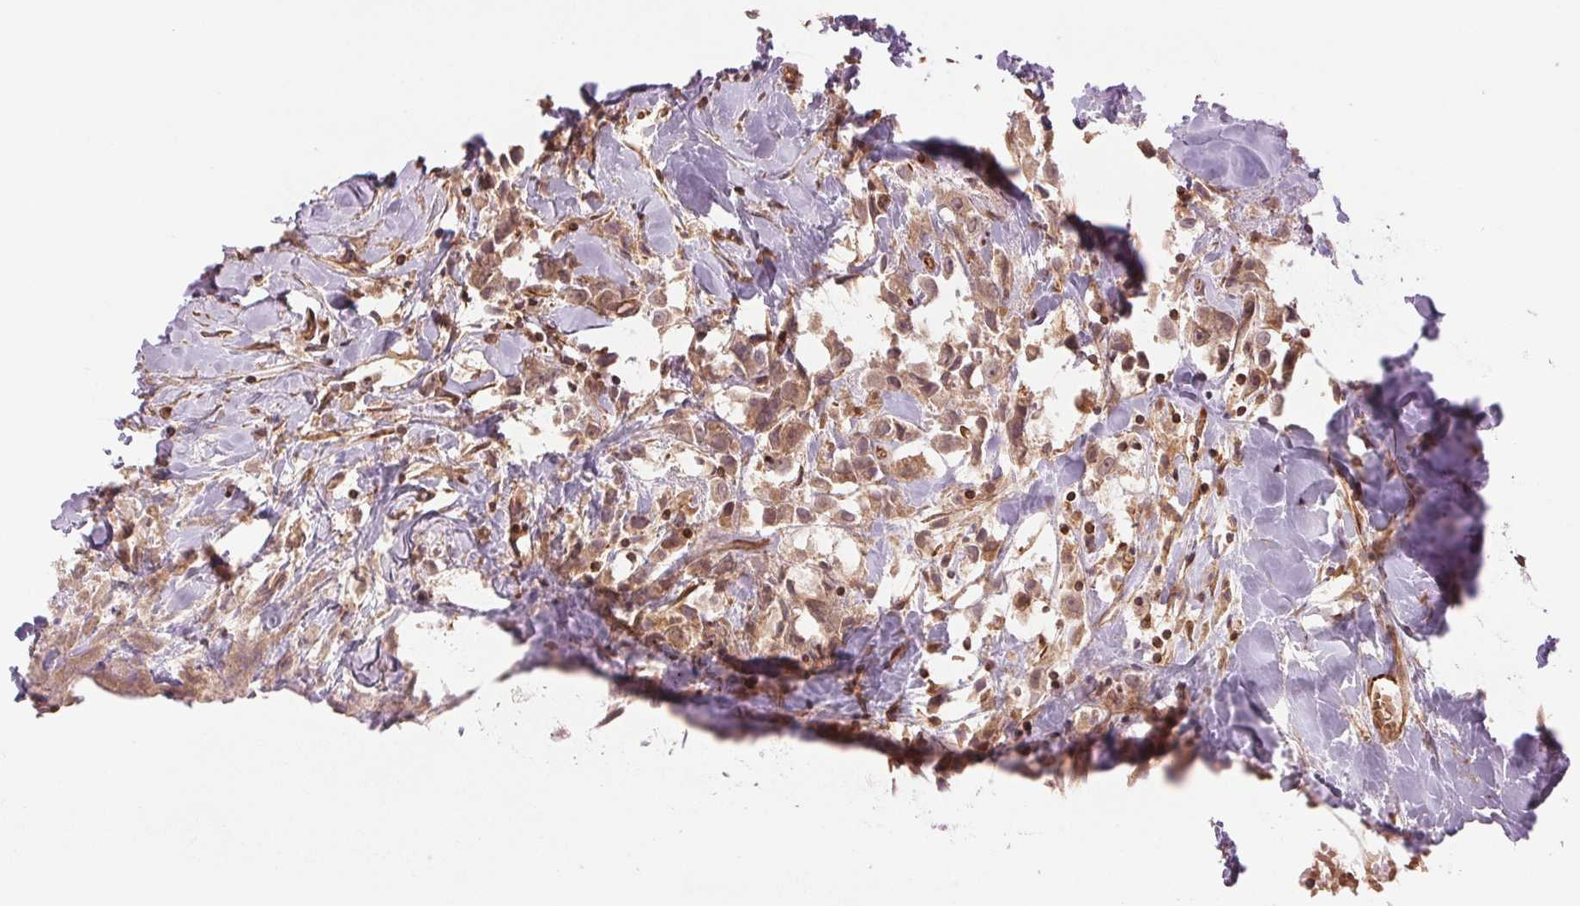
{"staining": {"intensity": "moderate", "quantity": ">75%", "location": "cytoplasmic/membranous"}, "tissue": "breast cancer", "cell_type": "Tumor cells", "image_type": "cancer", "snomed": [{"axis": "morphology", "description": "Duct carcinoma"}, {"axis": "topography", "description": "Breast"}], "caption": "IHC (DAB (3,3'-diaminobenzidine)) staining of intraductal carcinoma (breast) displays moderate cytoplasmic/membranous protein staining in about >75% of tumor cells.", "gene": "STARD7", "patient": {"sex": "female", "age": 61}}